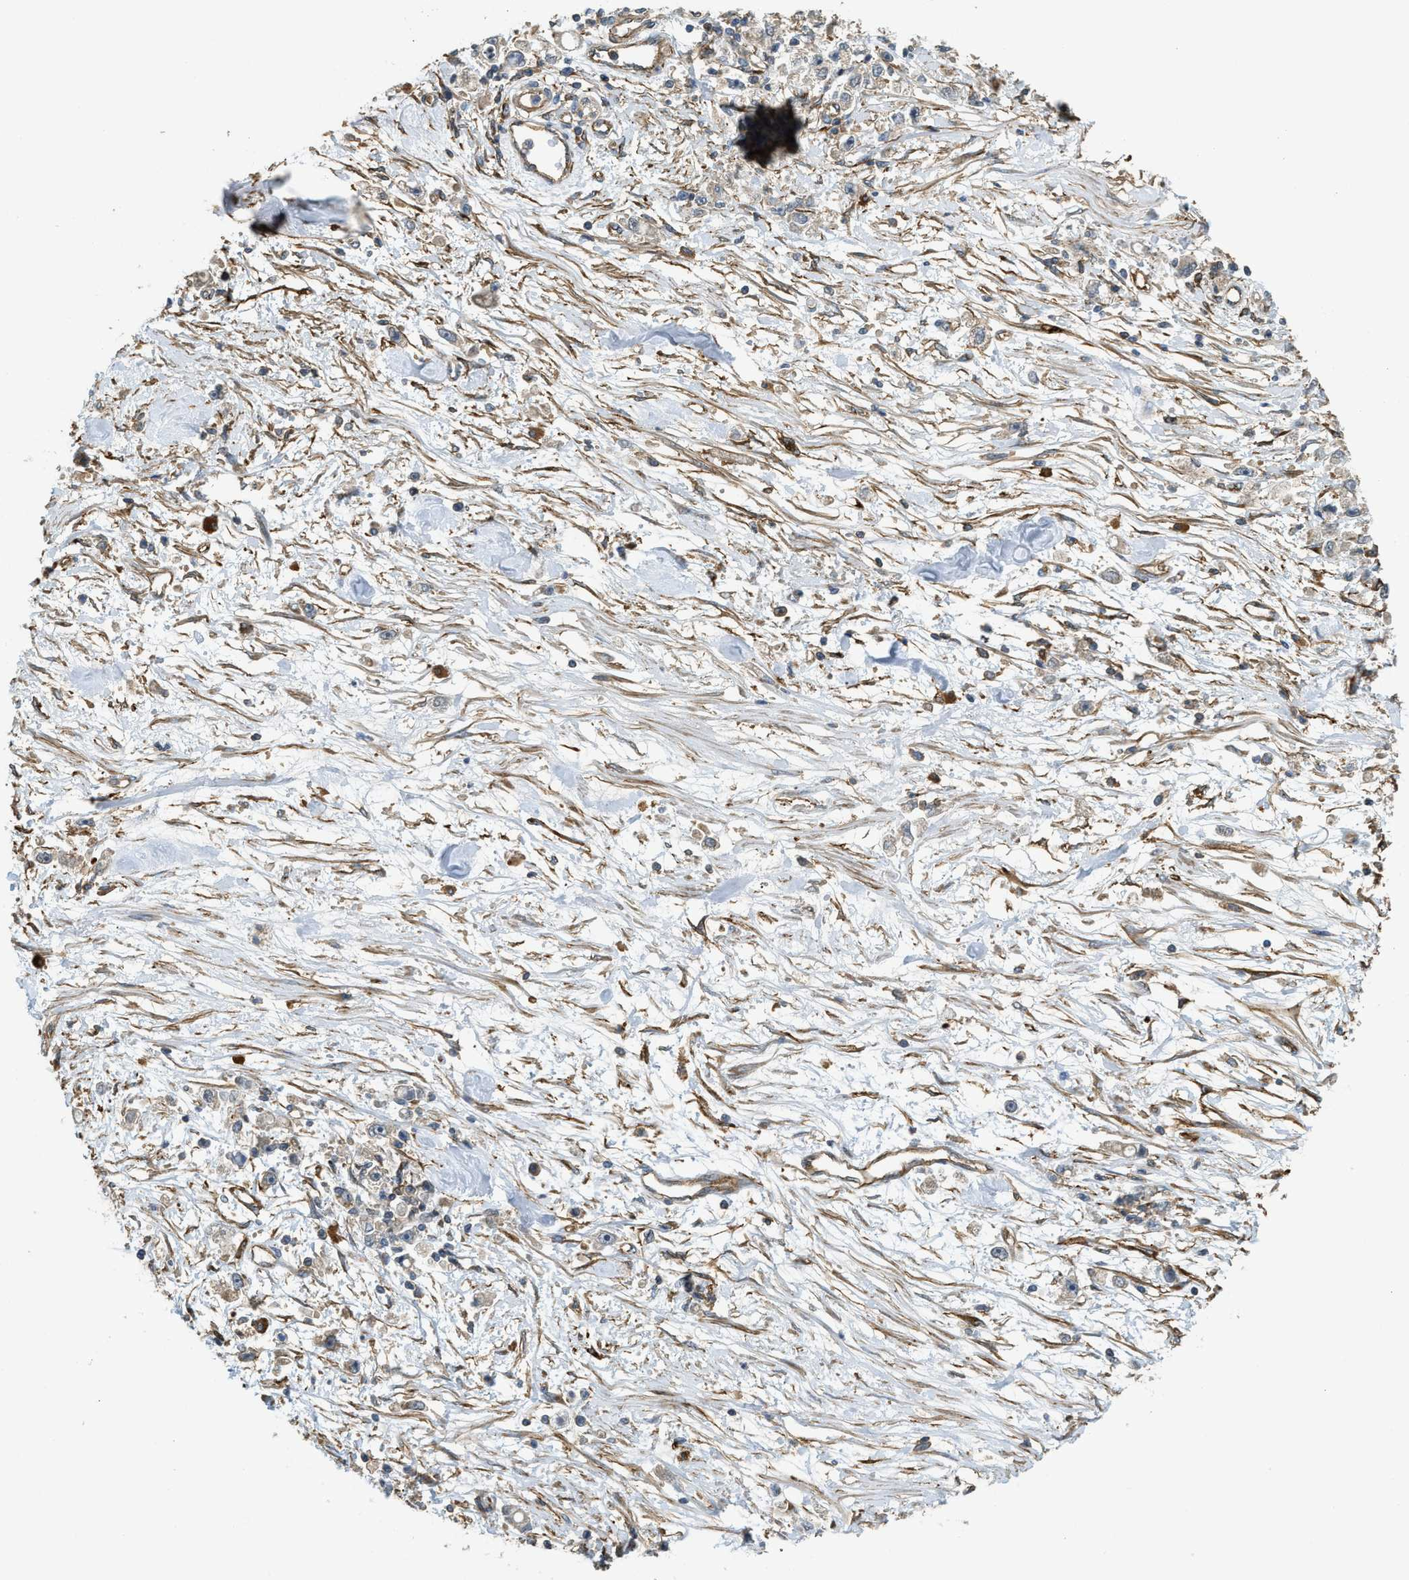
{"staining": {"intensity": "weak", "quantity": "<25%", "location": "cytoplasmic/membranous"}, "tissue": "stomach cancer", "cell_type": "Tumor cells", "image_type": "cancer", "snomed": [{"axis": "morphology", "description": "Adenocarcinoma, NOS"}, {"axis": "topography", "description": "Stomach"}], "caption": "DAB (3,3'-diaminobenzidine) immunohistochemical staining of stomach cancer (adenocarcinoma) exhibits no significant staining in tumor cells.", "gene": "BAG4", "patient": {"sex": "female", "age": 59}}